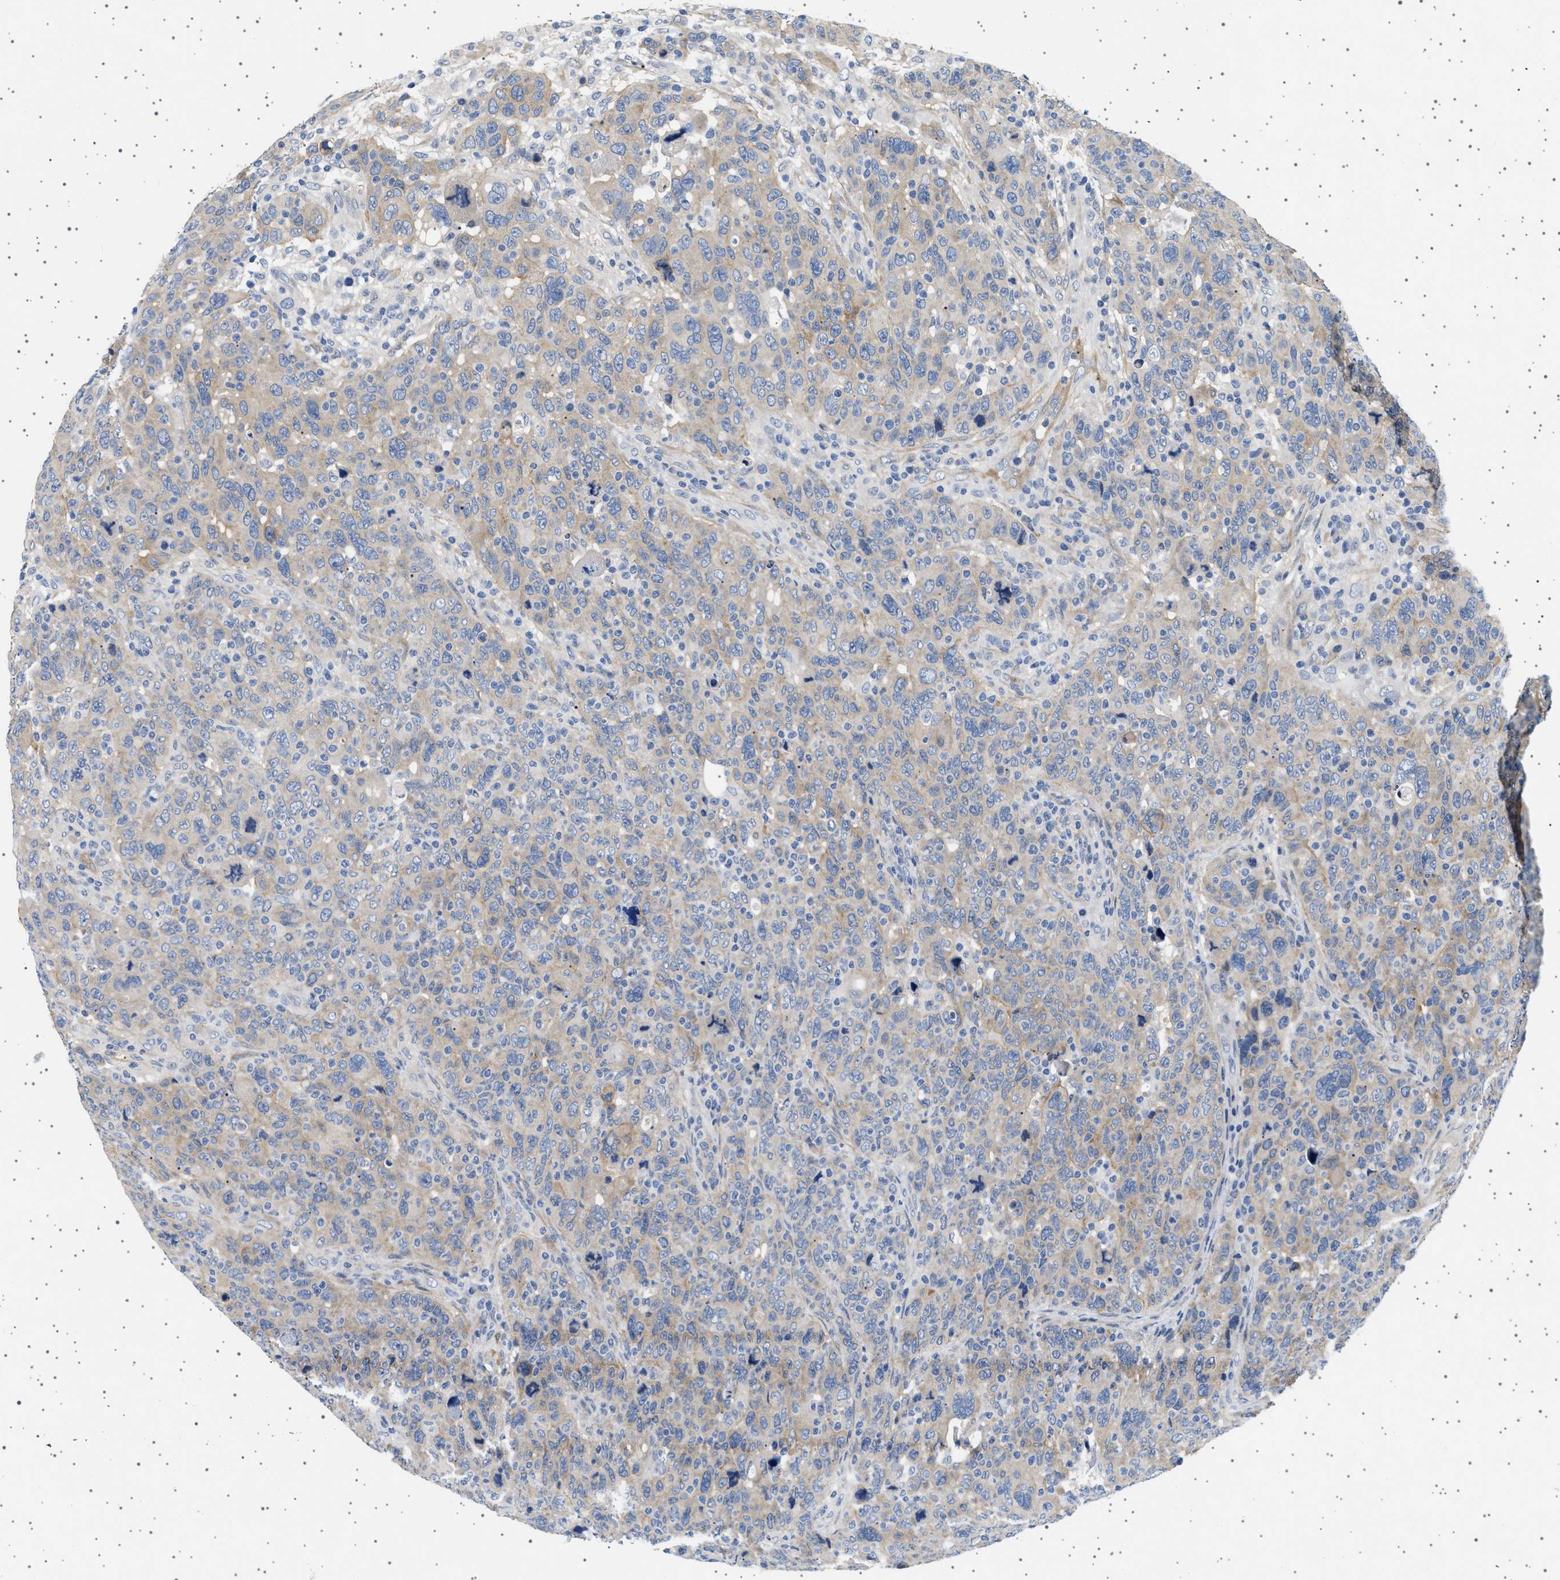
{"staining": {"intensity": "moderate", "quantity": "25%-75%", "location": "cytoplasmic/membranous"}, "tissue": "breast cancer", "cell_type": "Tumor cells", "image_type": "cancer", "snomed": [{"axis": "morphology", "description": "Duct carcinoma"}, {"axis": "topography", "description": "Breast"}], "caption": "Immunohistochemical staining of breast cancer reveals moderate cytoplasmic/membranous protein staining in approximately 25%-75% of tumor cells.", "gene": "PLPP6", "patient": {"sex": "female", "age": 37}}